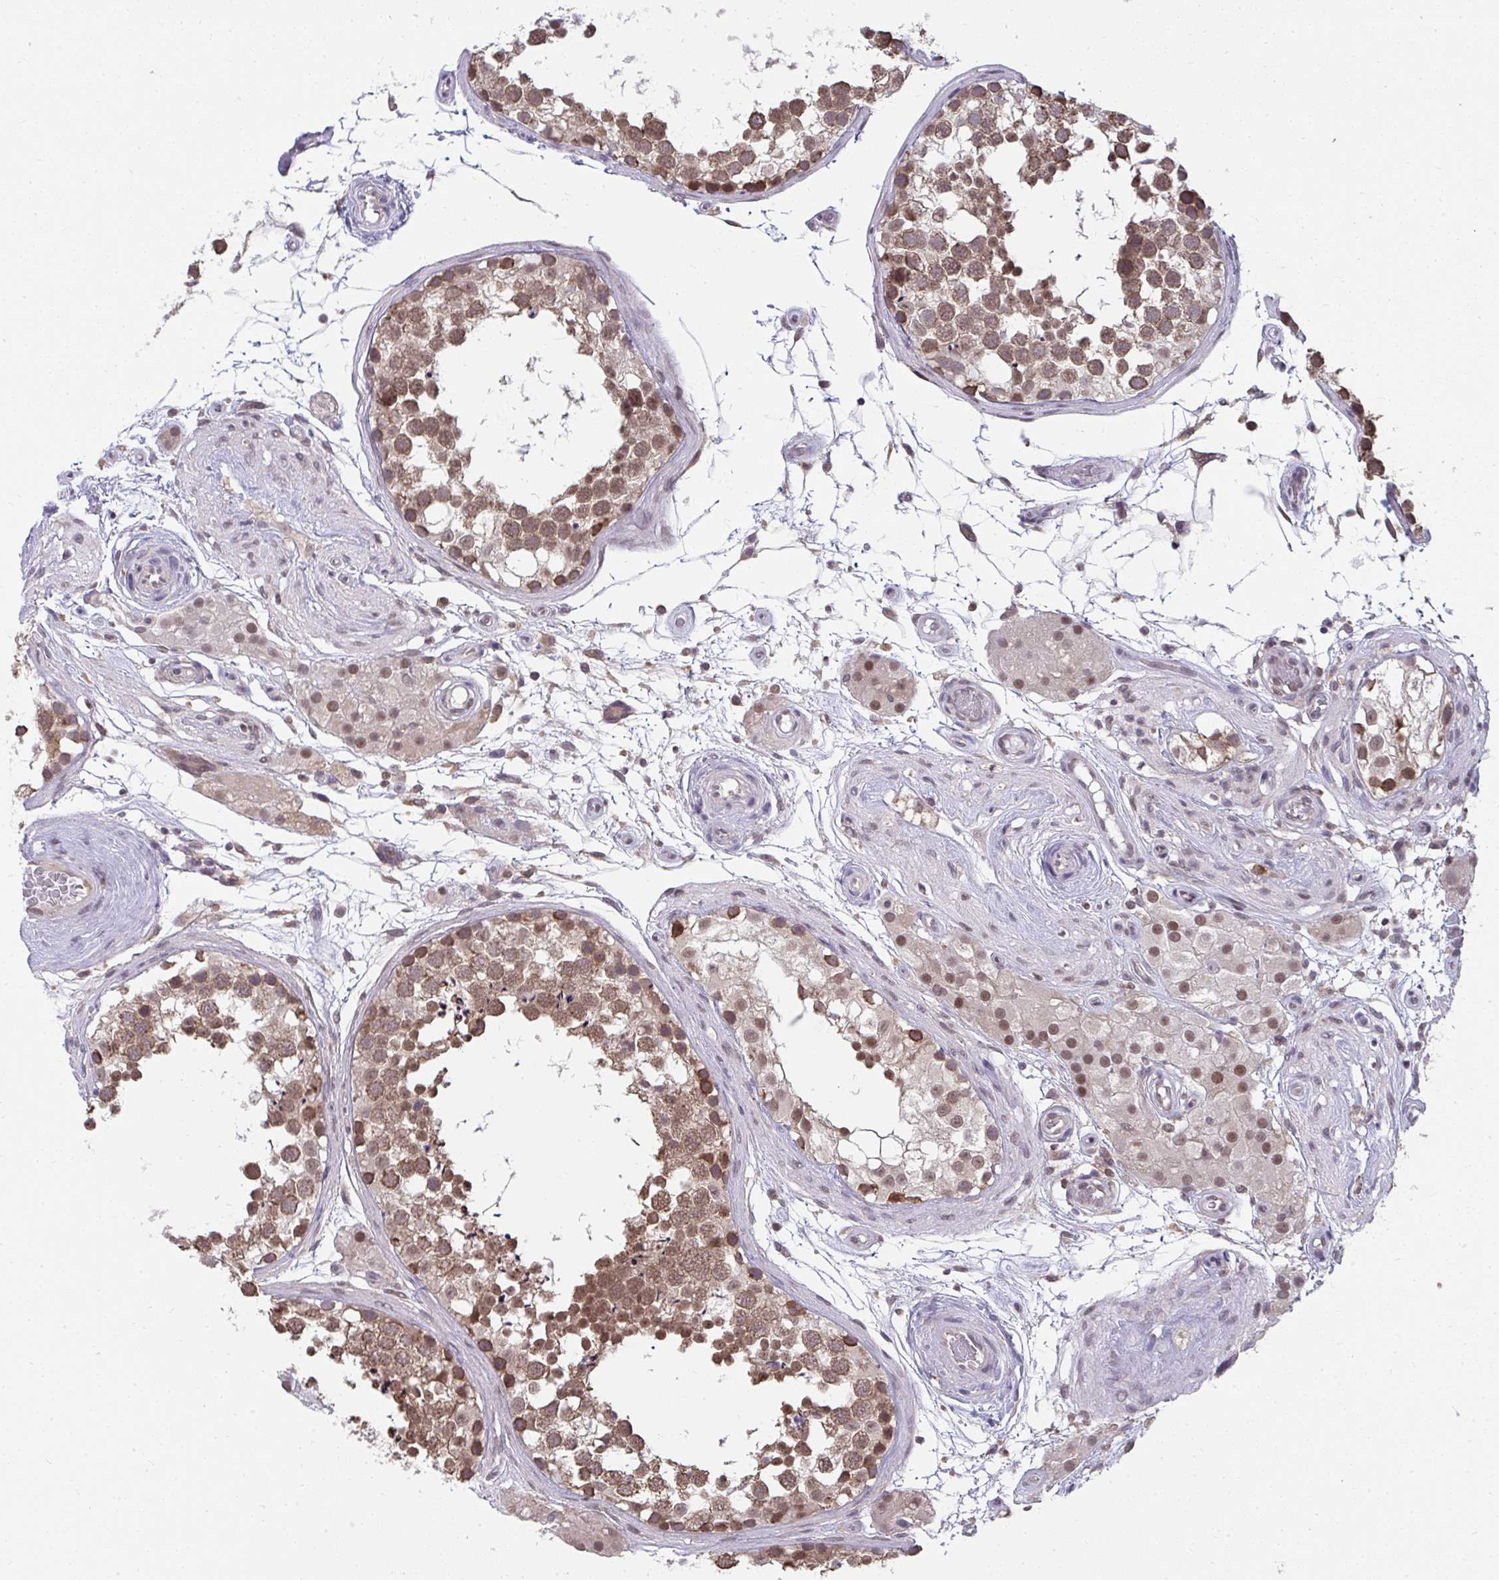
{"staining": {"intensity": "moderate", "quantity": ">75%", "location": "cytoplasmic/membranous,nuclear"}, "tissue": "testis", "cell_type": "Cells in seminiferous ducts", "image_type": "normal", "snomed": [{"axis": "morphology", "description": "Normal tissue, NOS"}, {"axis": "morphology", "description": "Seminoma, NOS"}, {"axis": "topography", "description": "Testis"}], "caption": "A medium amount of moderate cytoplasmic/membranous,nuclear expression is identified in approximately >75% of cells in seminiferous ducts in benign testis.", "gene": "NMNAT1", "patient": {"sex": "male", "age": 65}}